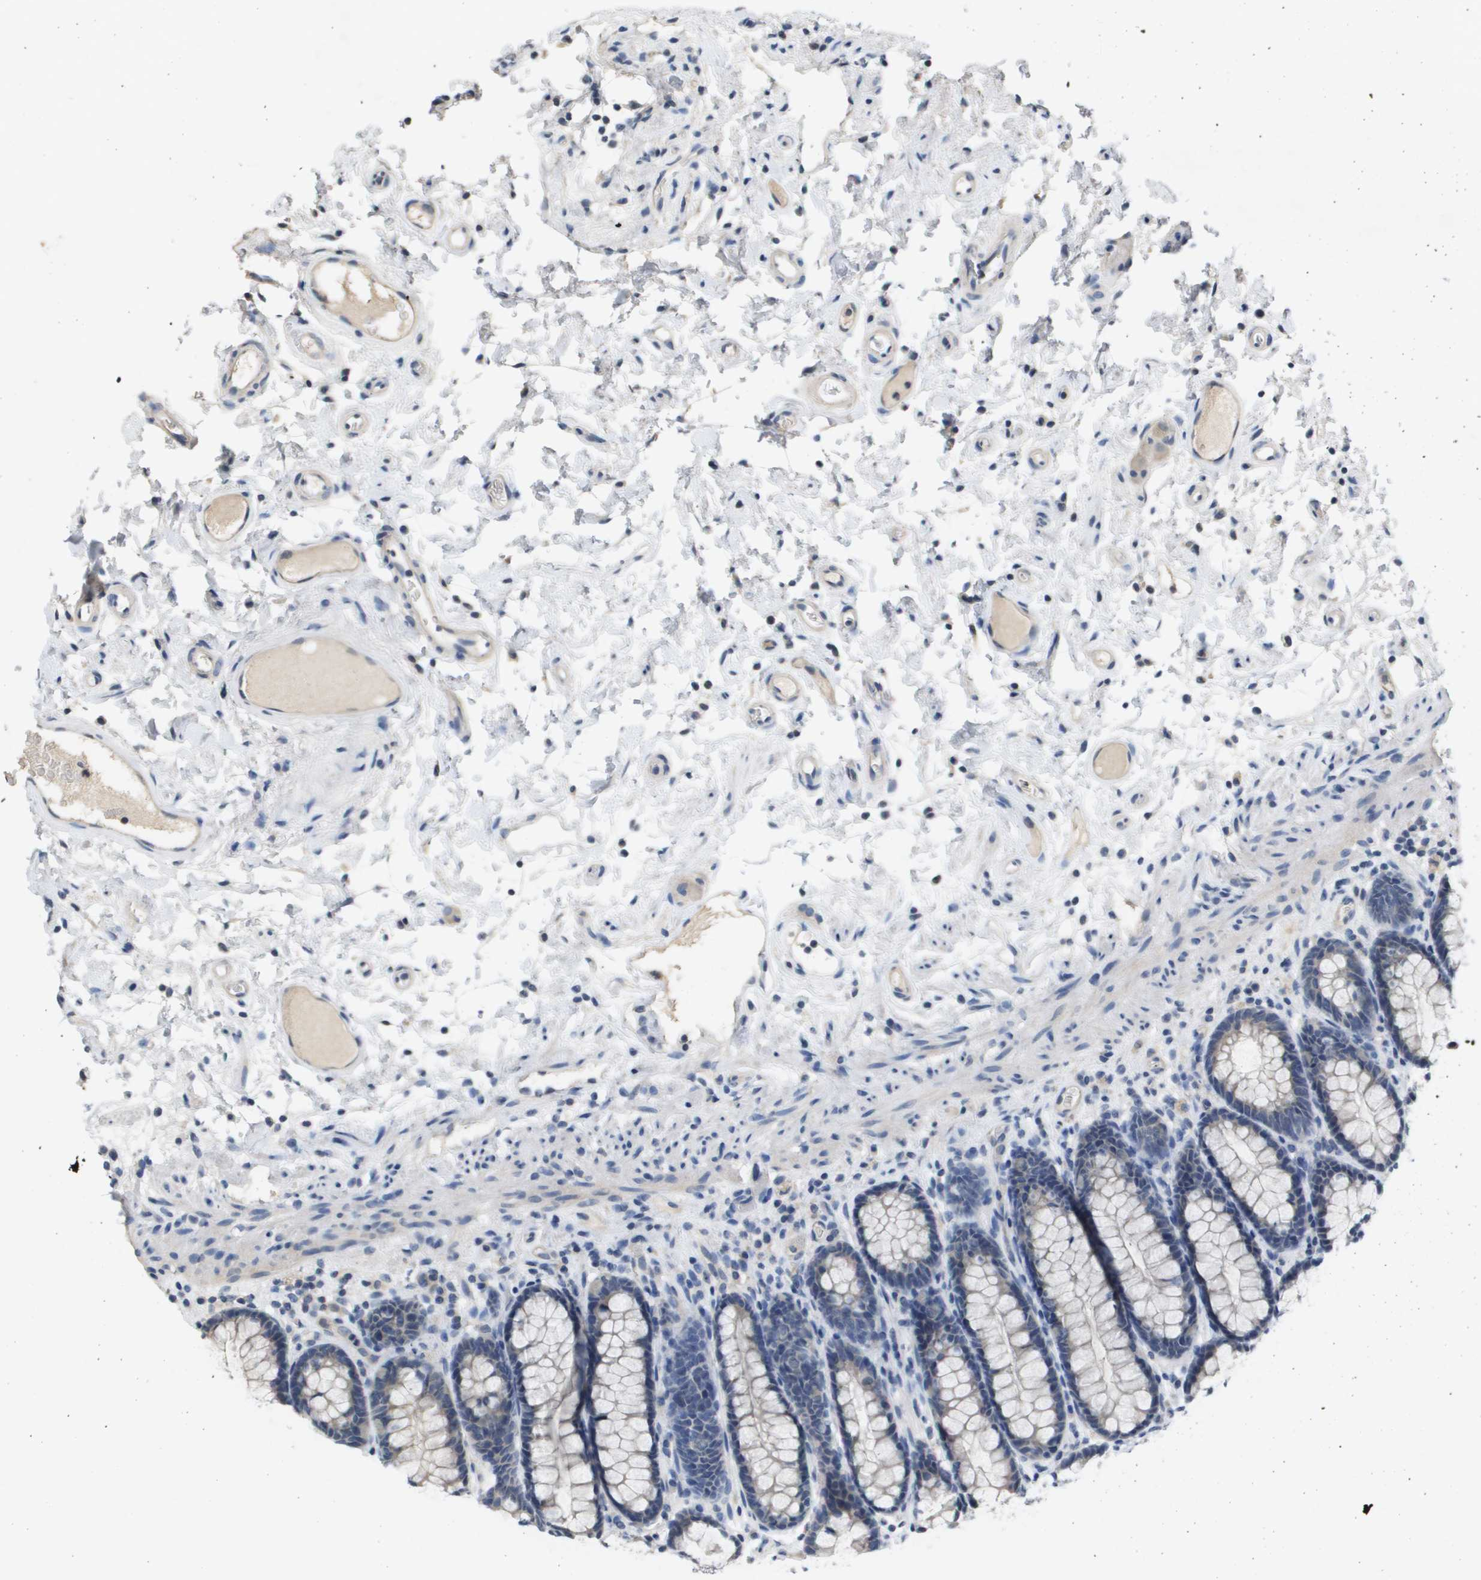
{"staining": {"intensity": "weak", "quantity": "<25%", "location": "cytoplasmic/membranous"}, "tissue": "rectum", "cell_type": "Glandular cells", "image_type": "normal", "snomed": [{"axis": "morphology", "description": "Normal tissue, NOS"}, {"axis": "topography", "description": "Rectum"}], "caption": "Immunohistochemistry histopathology image of unremarkable rectum: human rectum stained with DAB reveals no significant protein positivity in glandular cells.", "gene": "CAPN11", "patient": {"sex": "male", "age": 92}}